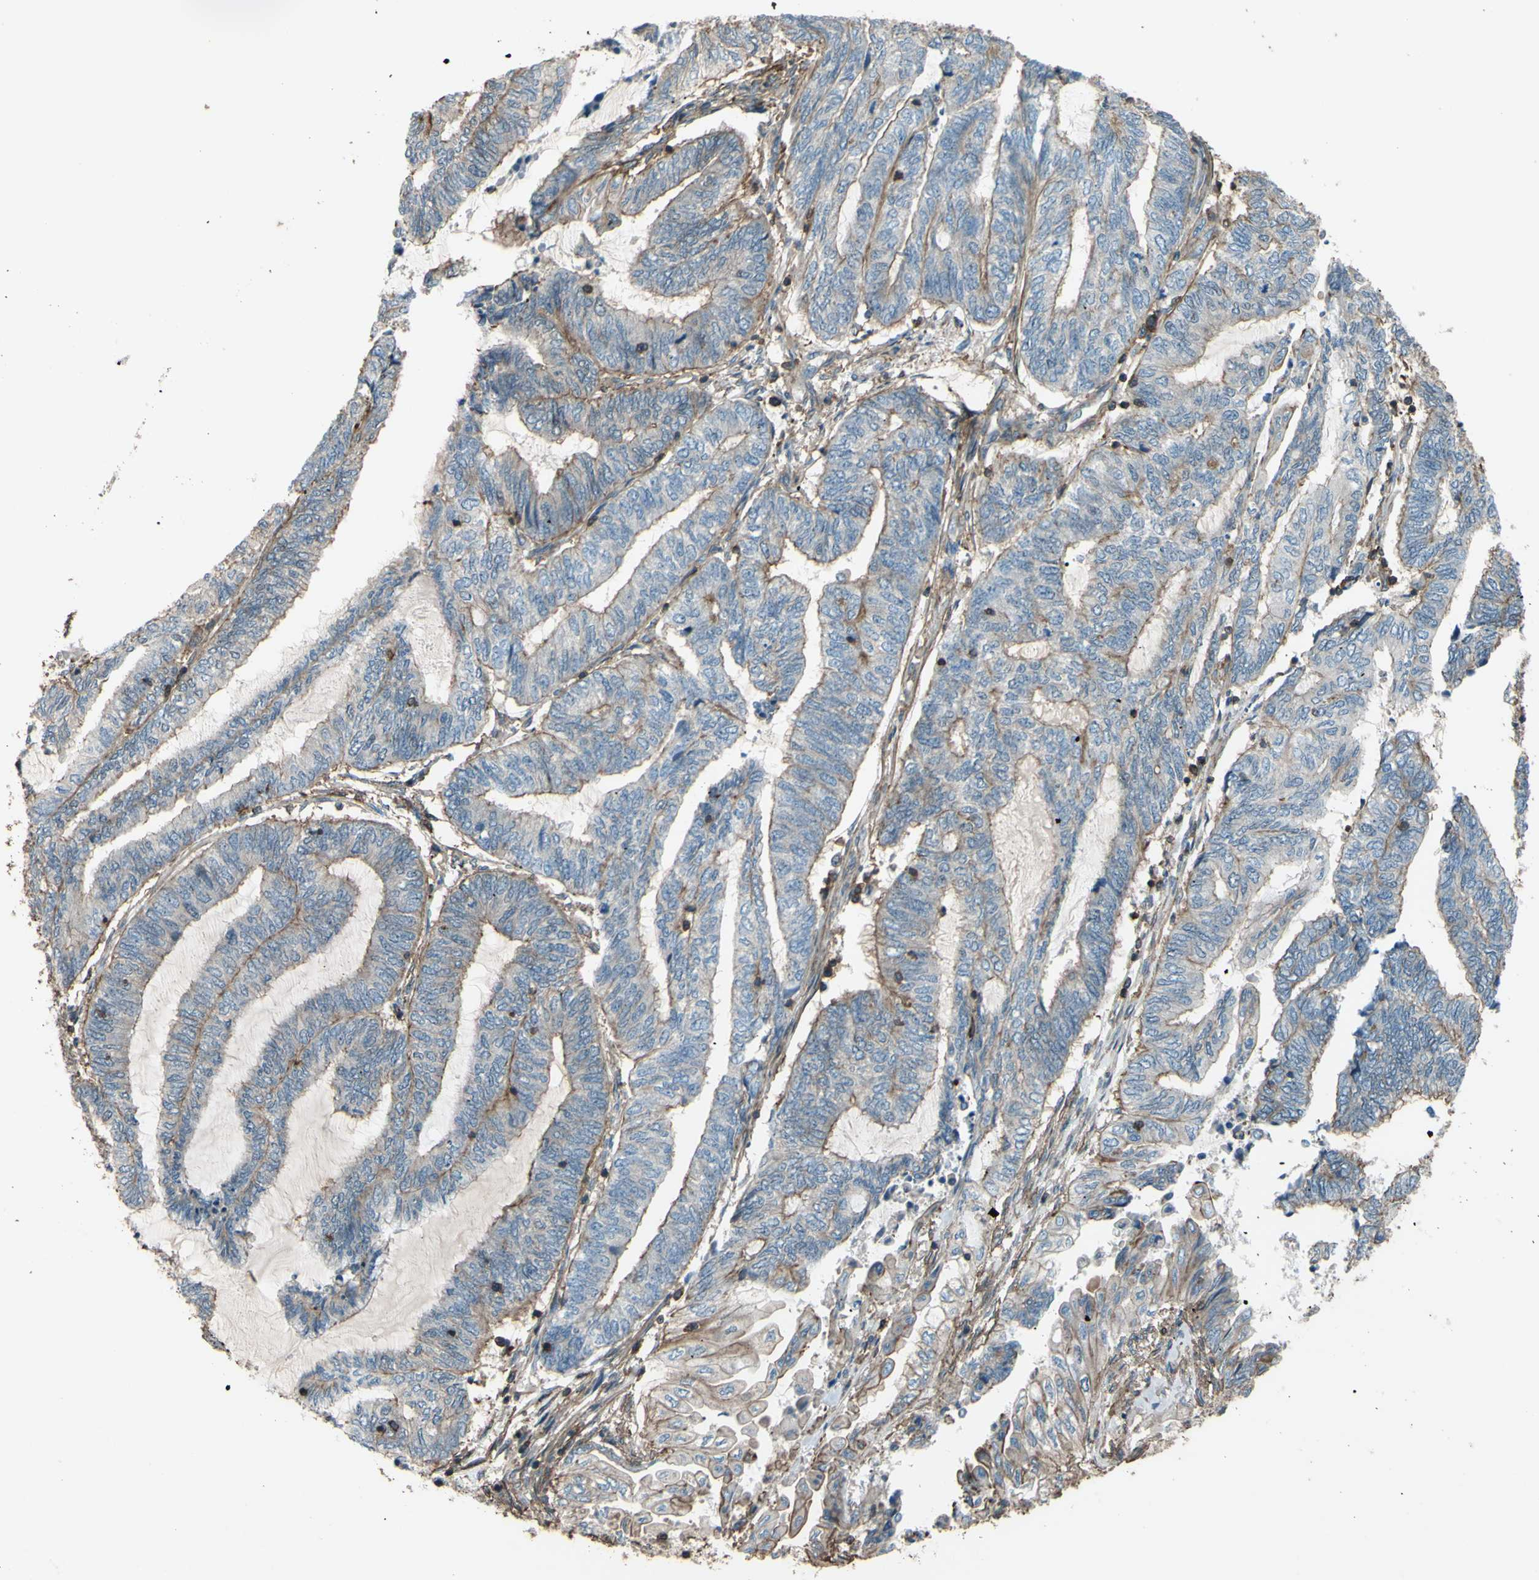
{"staining": {"intensity": "moderate", "quantity": "25%-75%", "location": "cytoplasmic/membranous"}, "tissue": "endometrial cancer", "cell_type": "Tumor cells", "image_type": "cancer", "snomed": [{"axis": "morphology", "description": "Adenocarcinoma, NOS"}, {"axis": "topography", "description": "Uterus"}, {"axis": "topography", "description": "Endometrium"}], "caption": "Endometrial cancer (adenocarcinoma) stained for a protein reveals moderate cytoplasmic/membranous positivity in tumor cells.", "gene": "ADD3", "patient": {"sex": "female", "age": 70}}